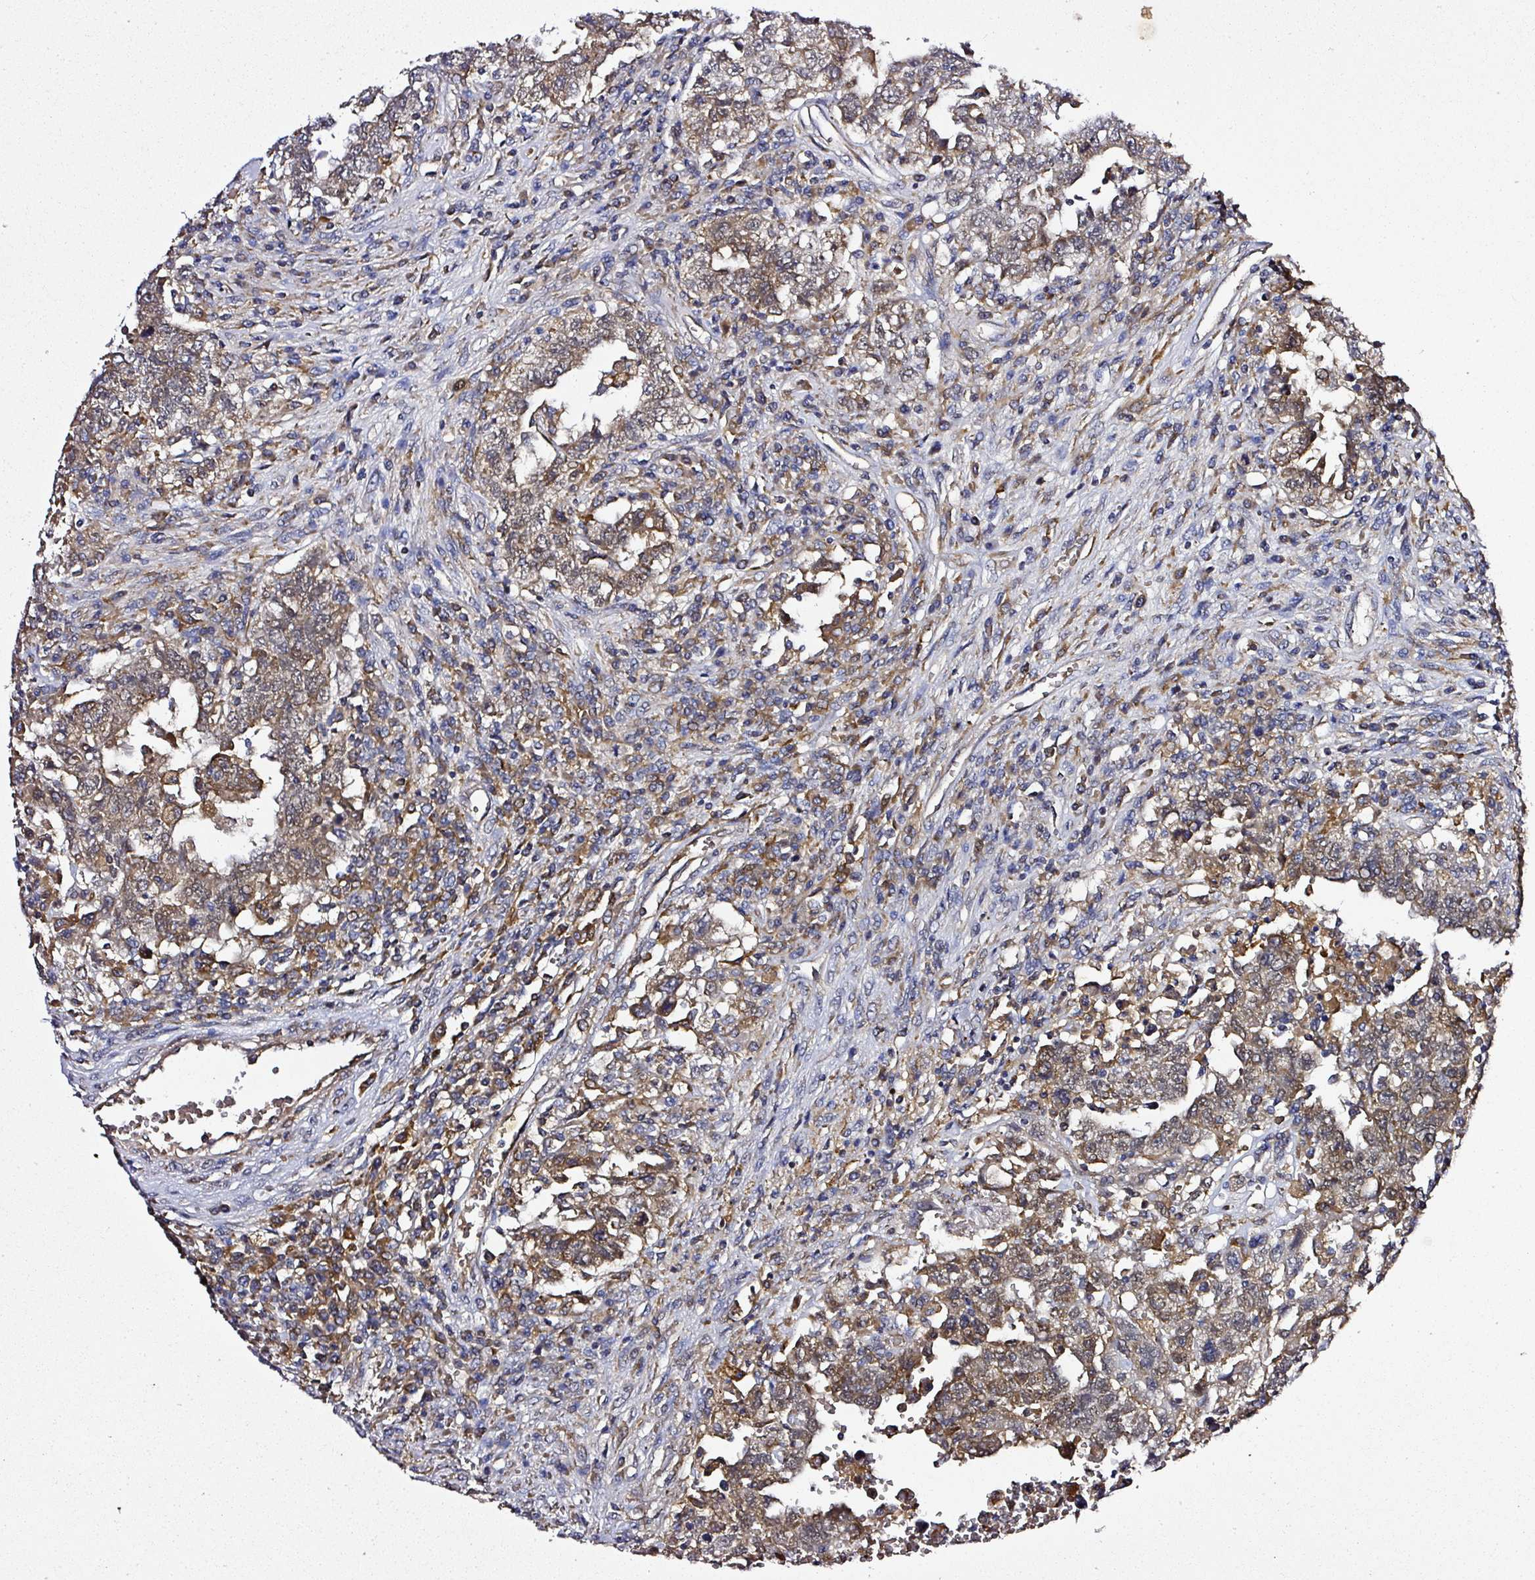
{"staining": {"intensity": "moderate", "quantity": ">75%", "location": "cytoplasmic/membranous,nuclear"}, "tissue": "testis cancer", "cell_type": "Tumor cells", "image_type": "cancer", "snomed": [{"axis": "morphology", "description": "Carcinoma, Embryonal, NOS"}, {"axis": "topography", "description": "Testis"}], "caption": "DAB (3,3'-diaminobenzidine) immunohistochemical staining of testis cancer (embryonal carcinoma) shows moderate cytoplasmic/membranous and nuclear protein staining in about >75% of tumor cells. The staining is performed using DAB brown chromogen to label protein expression. The nuclei are counter-stained blue using hematoxylin.", "gene": "ZNF513", "patient": {"sex": "male", "age": 26}}